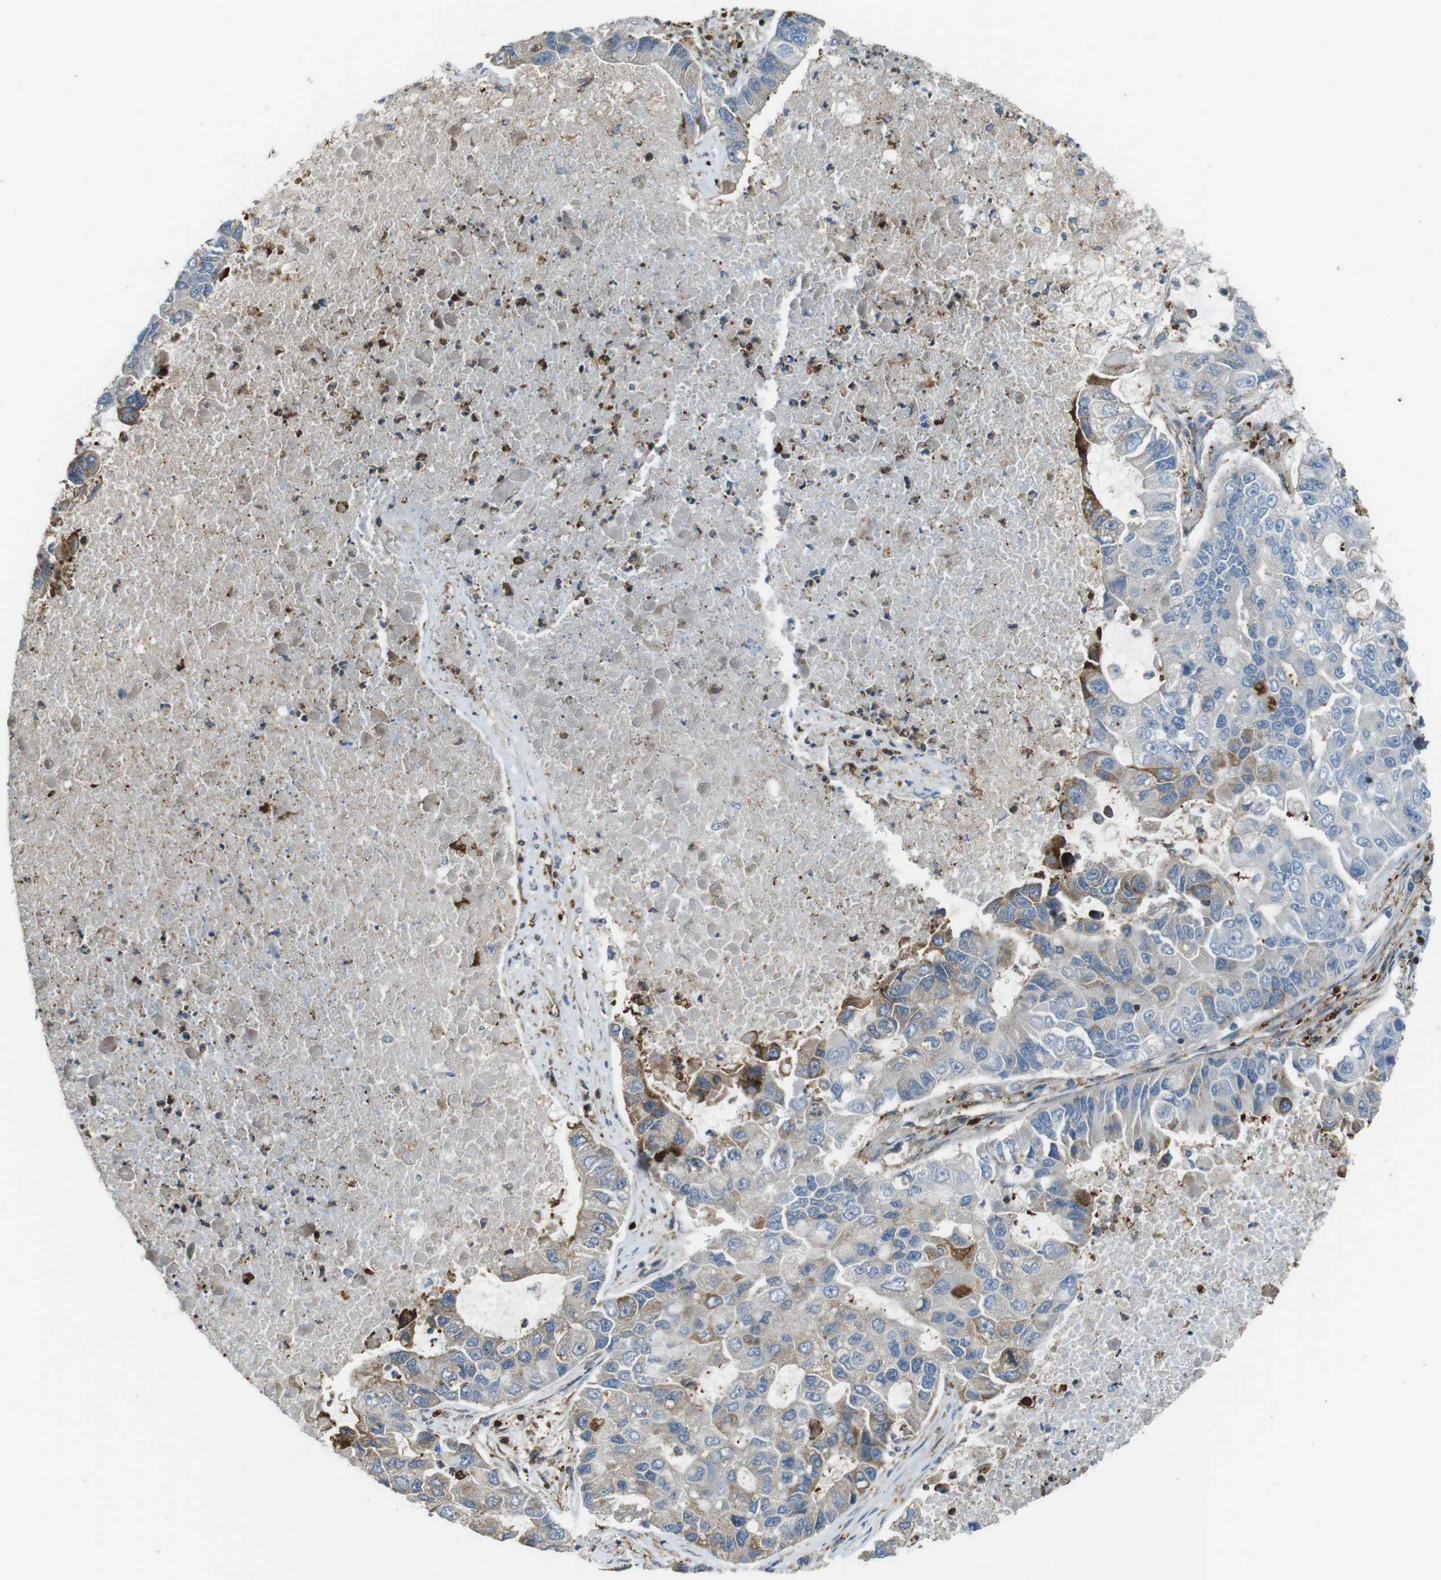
{"staining": {"intensity": "weak", "quantity": "<25%", "location": "cytoplasmic/membranous"}, "tissue": "lung cancer", "cell_type": "Tumor cells", "image_type": "cancer", "snomed": [{"axis": "morphology", "description": "Adenocarcinoma, NOS"}, {"axis": "topography", "description": "Lung"}], "caption": "Tumor cells show no significant expression in lung cancer. Brightfield microscopy of immunohistochemistry (IHC) stained with DAB (brown) and hematoxylin (blue), captured at high magnification.", "gene": "ARHGDIA", "patient": {"sex": "female", "age": 51}}